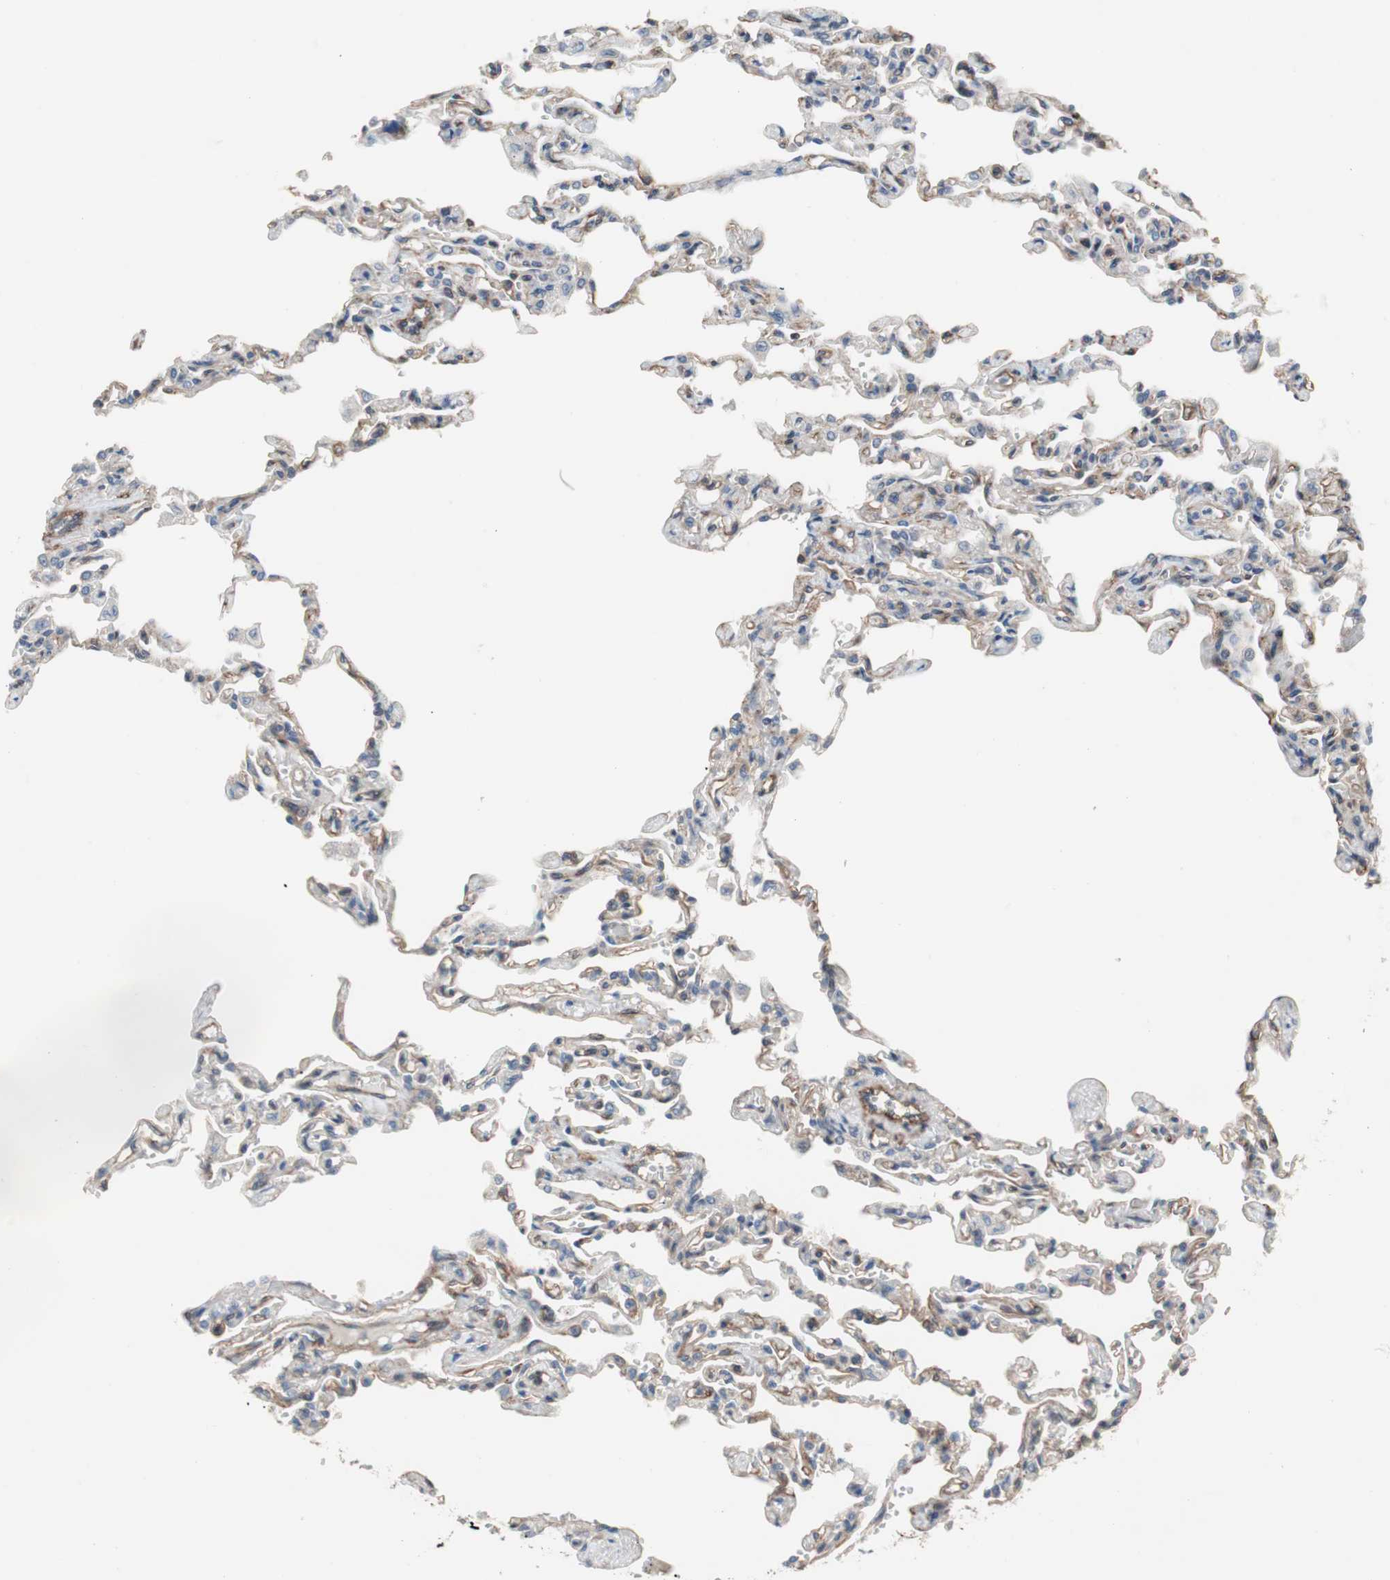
{"staining": {"intensity": "moderate", "quantity": "25%-75%", "location": "cytoplasmic/membranous"}, "tissue": "lung", "cell_type": "Alveolar cells", "image_type": "normal", "snomed": [{"axis": "morphology", "description": "Normal tissue, NOS"}, {"axis": "topography", "description": "Lung"}], "caption": "Protein analysis of unremarkable lung displays moderate cytoplasmic/membranous expression in approximately 25%-75% of alveolar cells.", "gene": "GRHL1", "patient": {"sex": "male", "age": 21}}